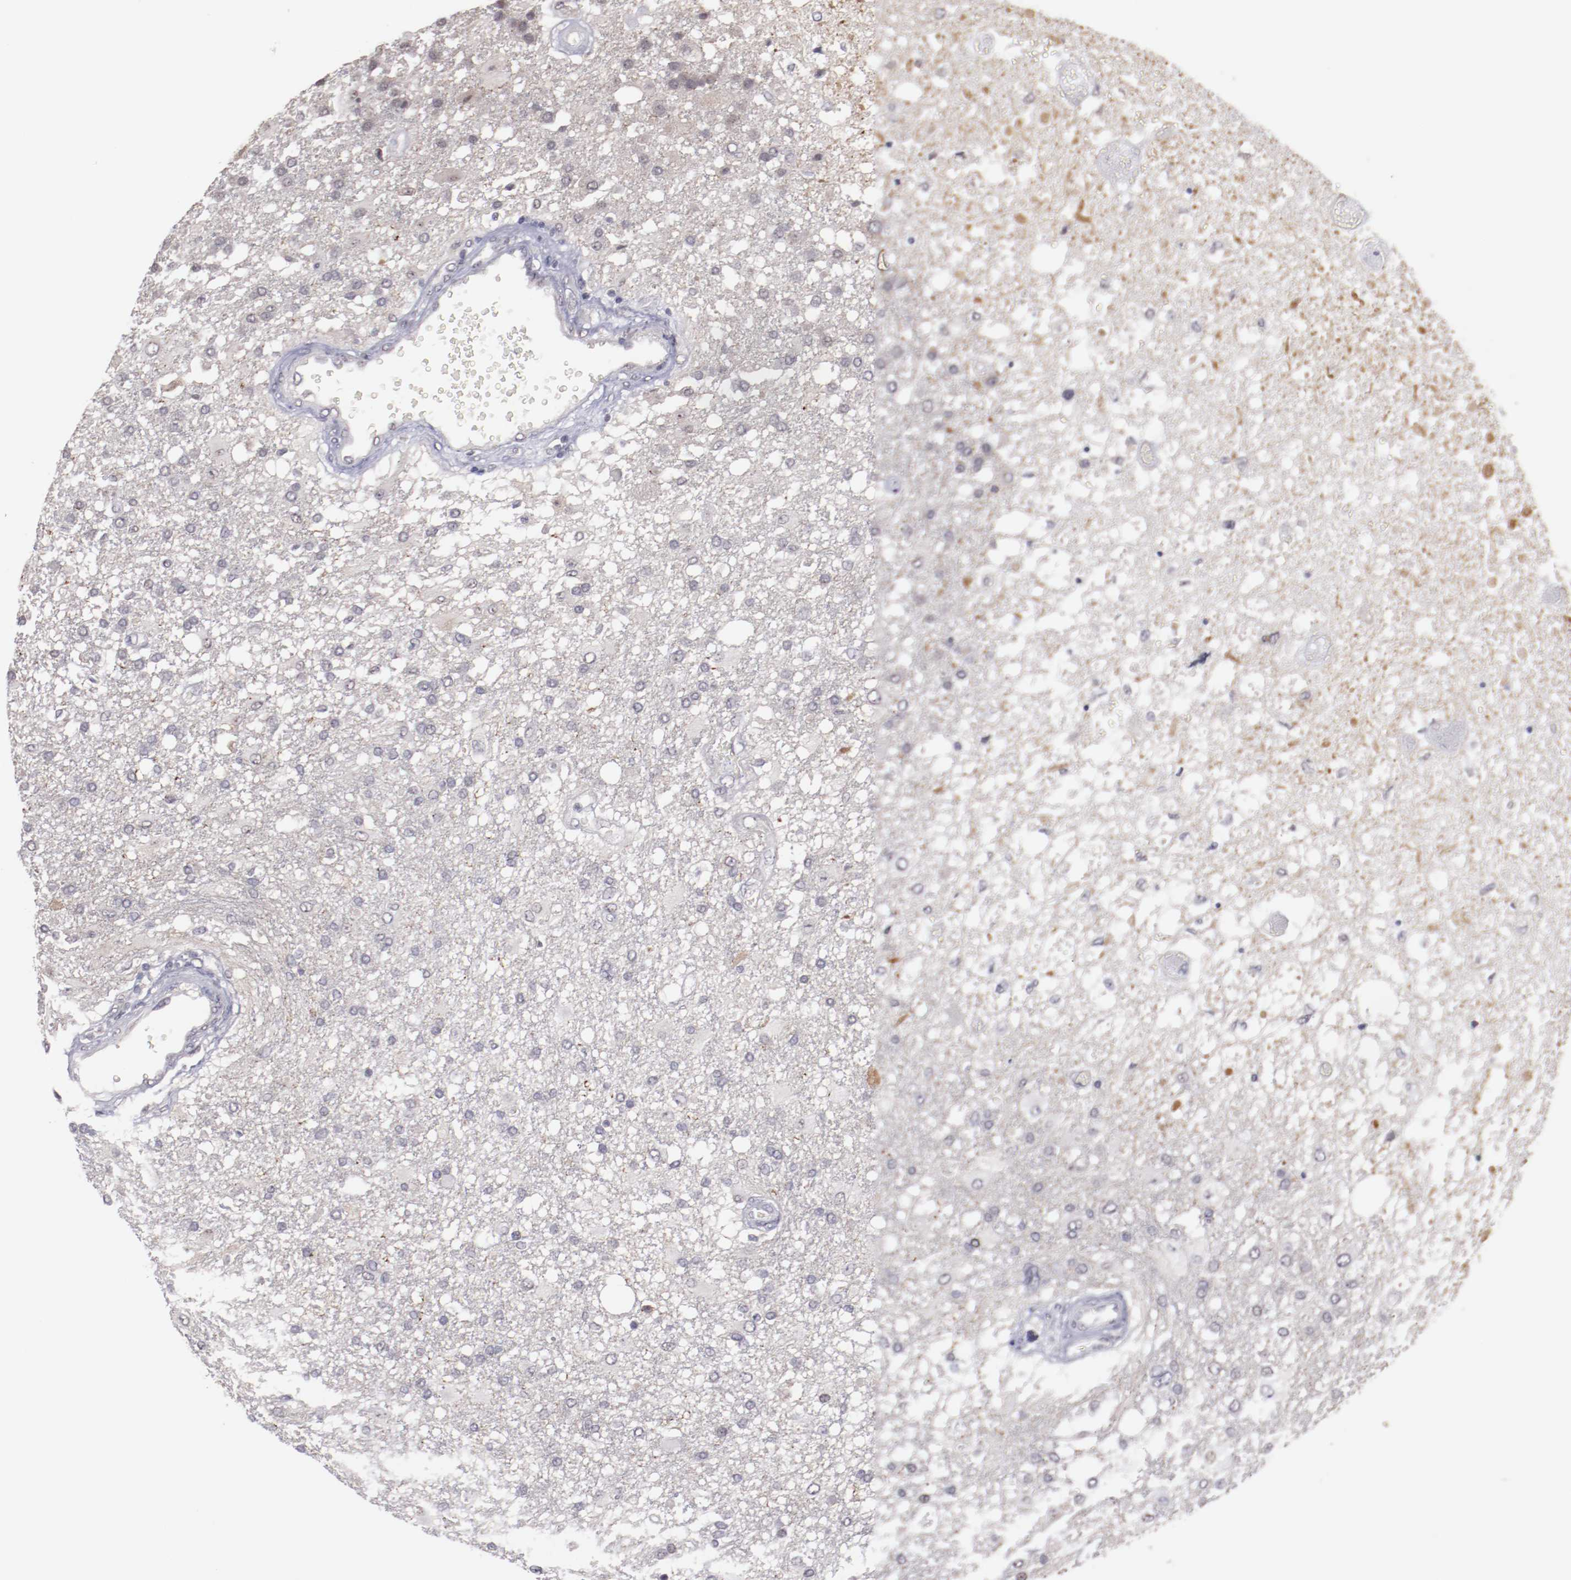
{"staining": {"intensity": "weak", "quantity": "<25%", "location": "nuclear"}, "tissue": "glioma", "cell_type": "Tumor cells", "image_type": "cancer", "snomed": [{"axis": "morphology", "description": "Glioma, malignant, High grade"}, {"axis": "topography", "description": "Cerebral cortex"}], "caption": "Immunohistochemistry photomicrograph of neoplastic tissue: human high-grade glioma (malignant) stained with DAB displays no significant protein positivity in tumor cells.", "gene": "NRXN3", "patient": {"sex": "male", "age": 79}}